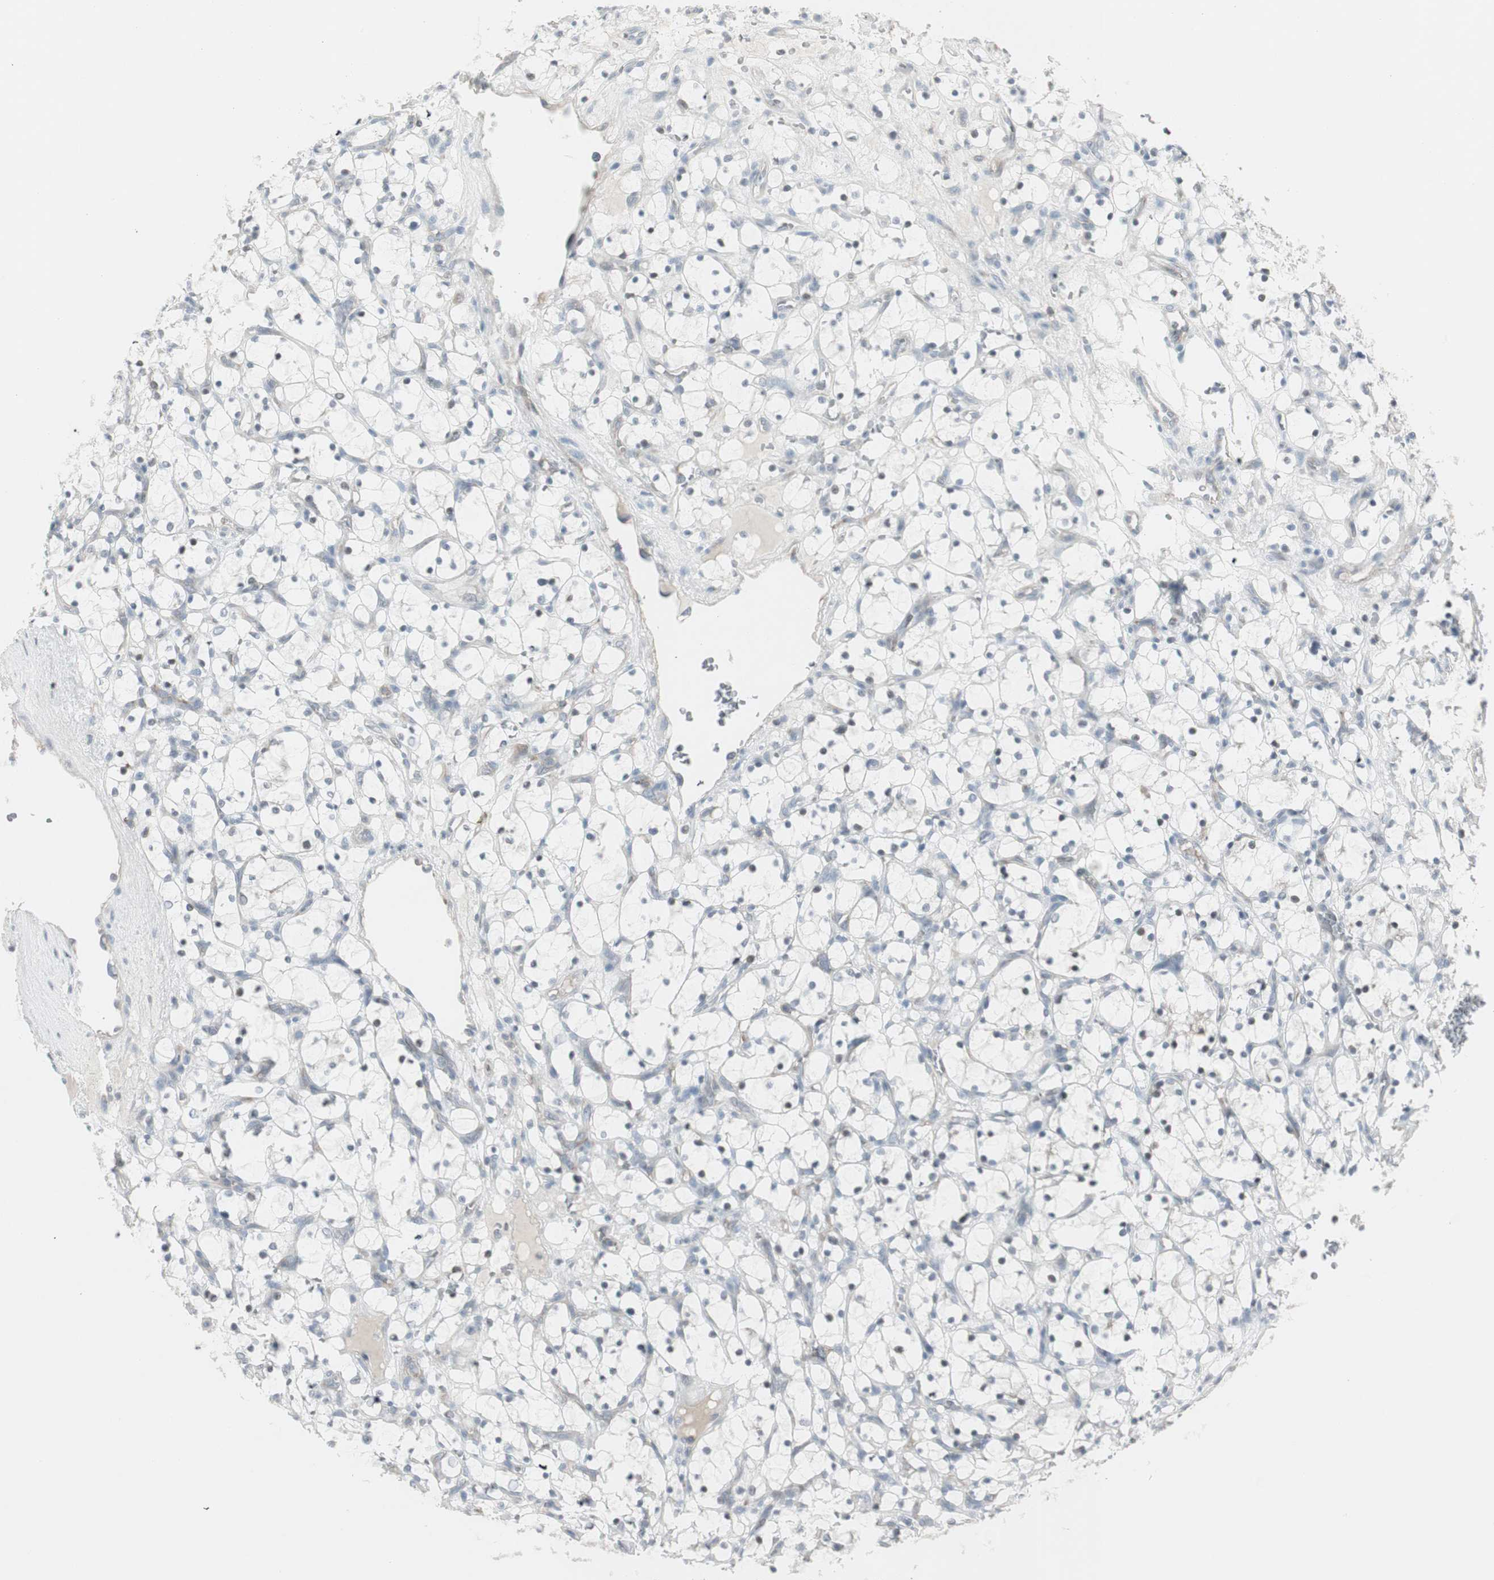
{"staining": {"intensity": "negative", "quantity": "none", "location": "none"}, "tissue": "renal cancer", "cell_type": "Tumor cells", "image_type": "cancer", "snomed": [{"axis": "morphology", "description": "Adenocarcinoma, NOS"}, {"axis": "topography", "description": "Kidney"}], "caption": "An image of renal cancer stained for a protein exhibits no brown staining in tumor cells.", "gene": "MAP4K4", "patient": {"sex": "female", "age": 69}}